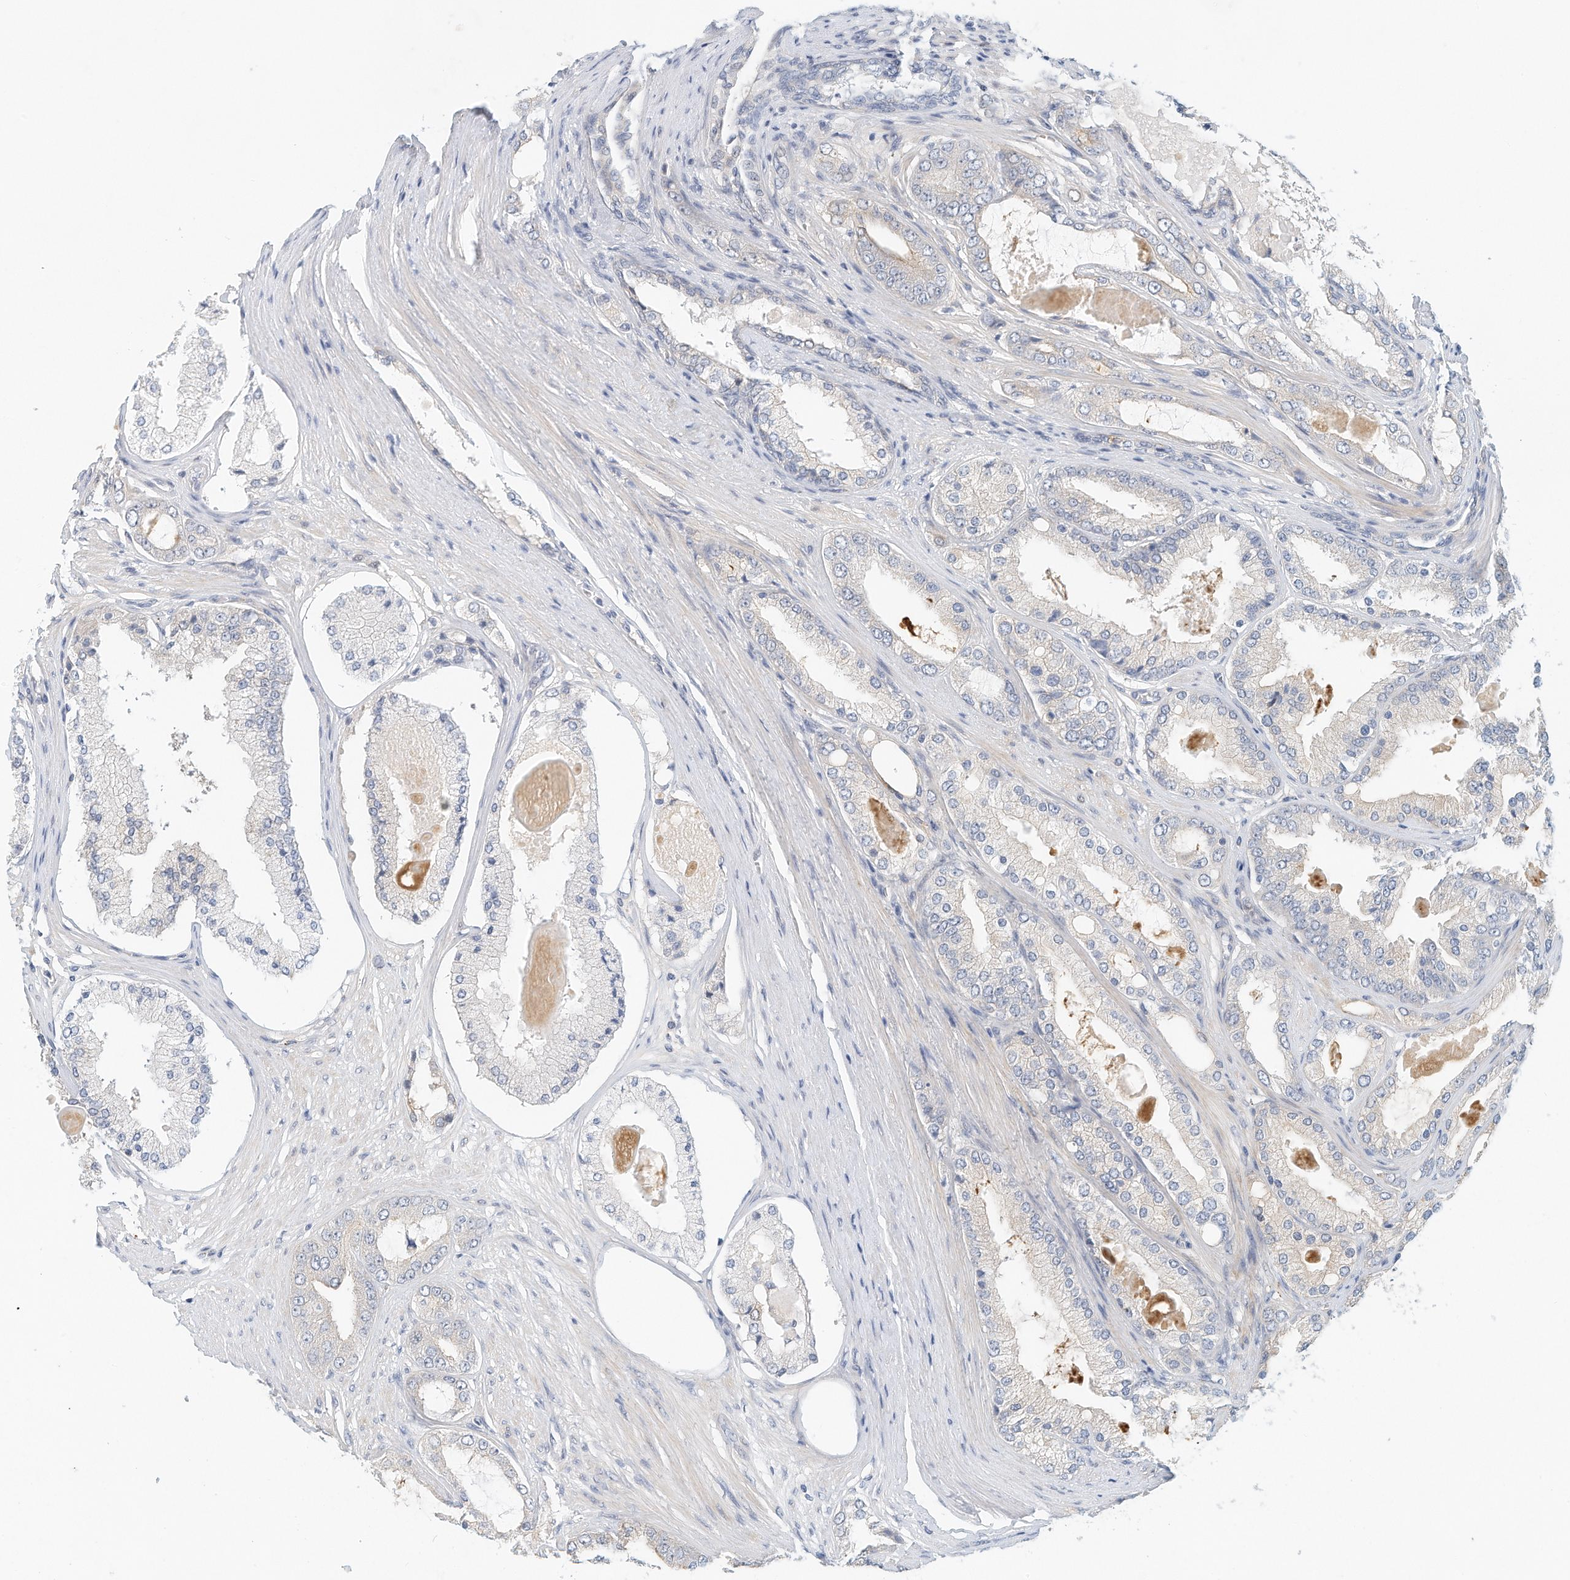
{"staining": {"intensity": "negative", "quantity": "none", "location": "none"}, "tissue": "prostate cancer", "cell_type": "Tumor cells", "image_type": "cancer", "snomed": [{"axis": "morphology", "description": "Adenocarcinoma, High grade"}, {"axis": "topography", "description": "Prostate"}], "caption": "IHC photomicrograph of human prostate cancer (high-grade adenocarcinoma) stained for a protein (brown), which displays no expression in tumor cells.", "gene": "ARHGAP28", "patient": {"sex": "male", "age": 60}}